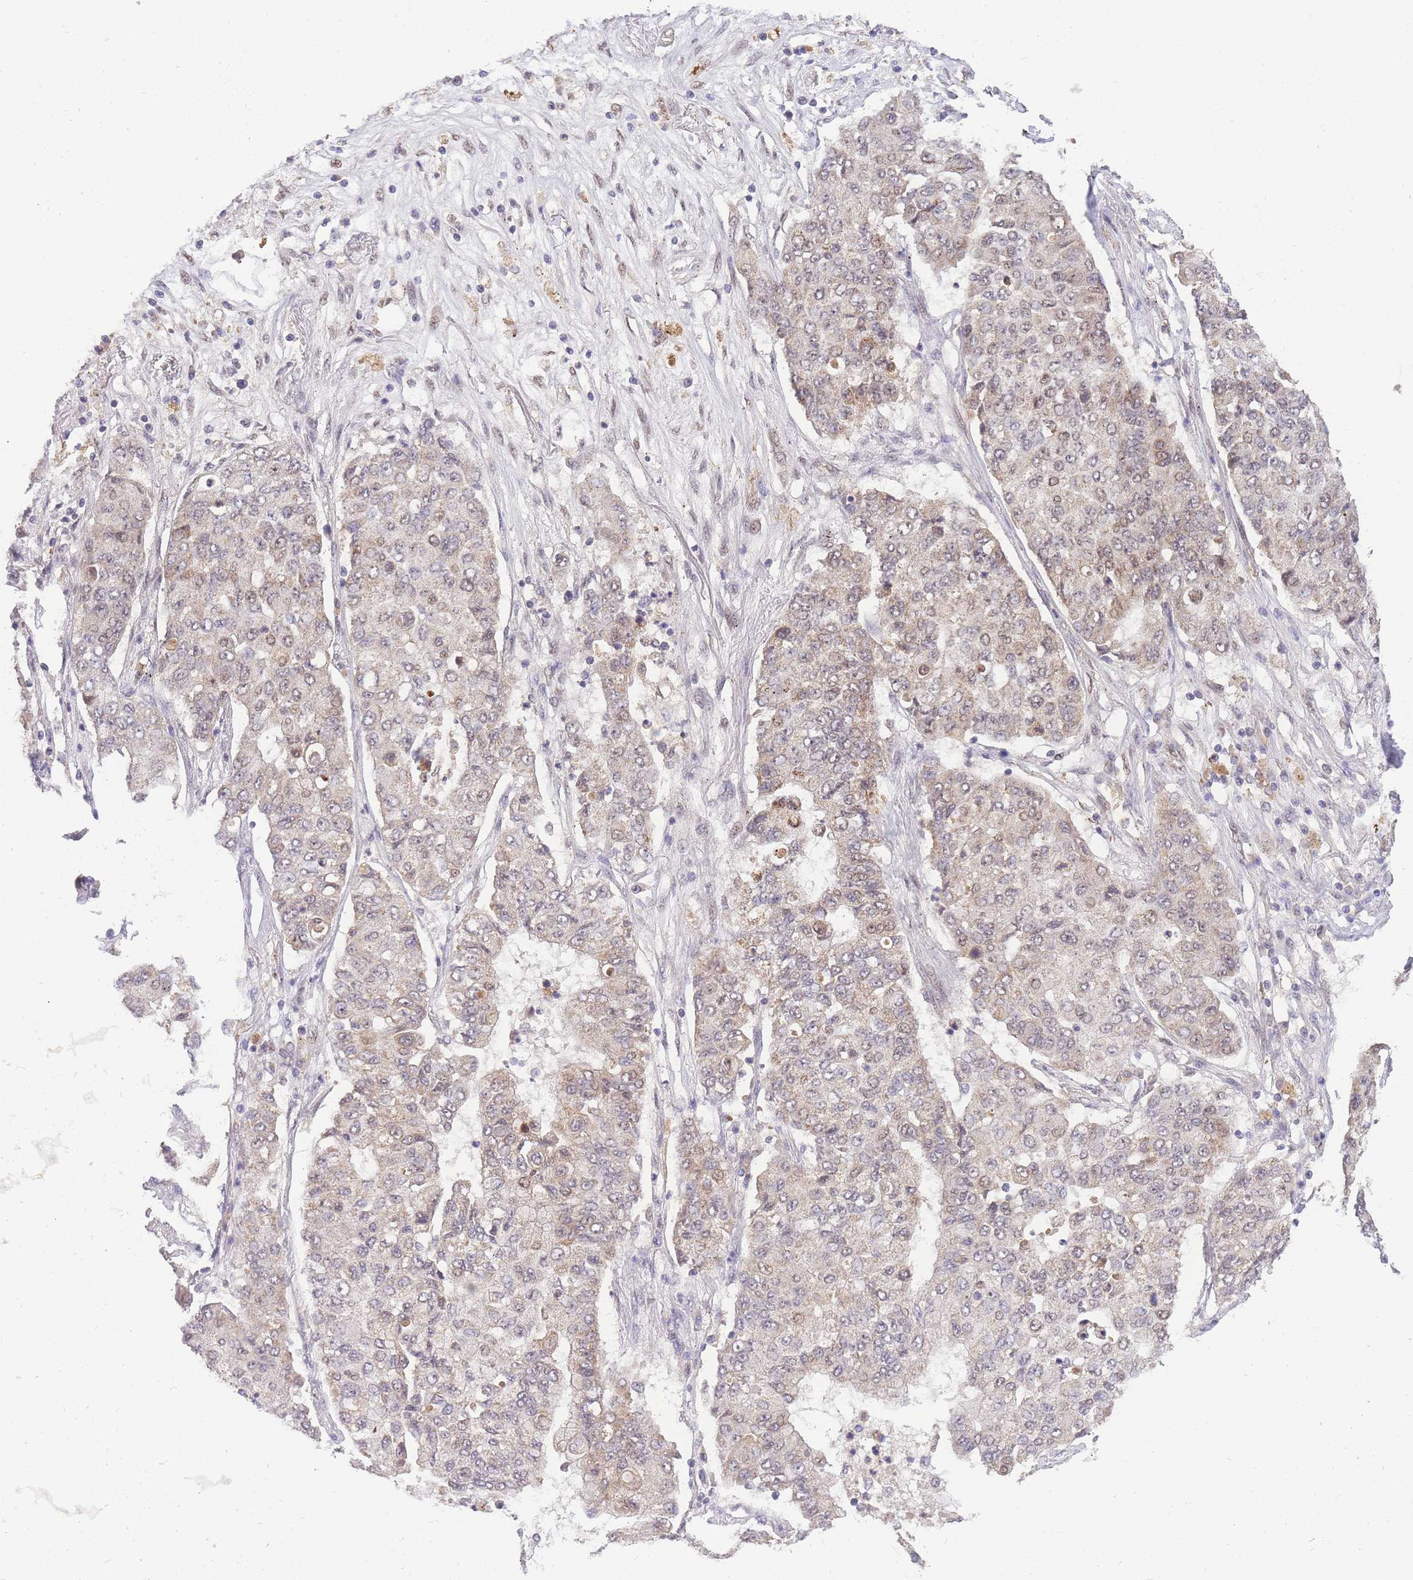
{"staining": {"intensity": "weak", "quantity": ">75%", "location": "cytoplasmic/membranous,nuclear"}, "tissue": "lung cancer", "cell_type": "Tumor cells", "image_type": "cancer", "snomed": [{"axis": "morphology", "description": "Squamous cell carcinoma, NOS"}, {"axis": "topography", "description": "Lung"}], "caption": "Tumor cells display weak cytoplasmic/membranous and nuclear expression in approximately >75% of cells in squamous cell carcinoma (lung).", "gene": "PUS10", "patient": {"sex": "male", "age": 74}}